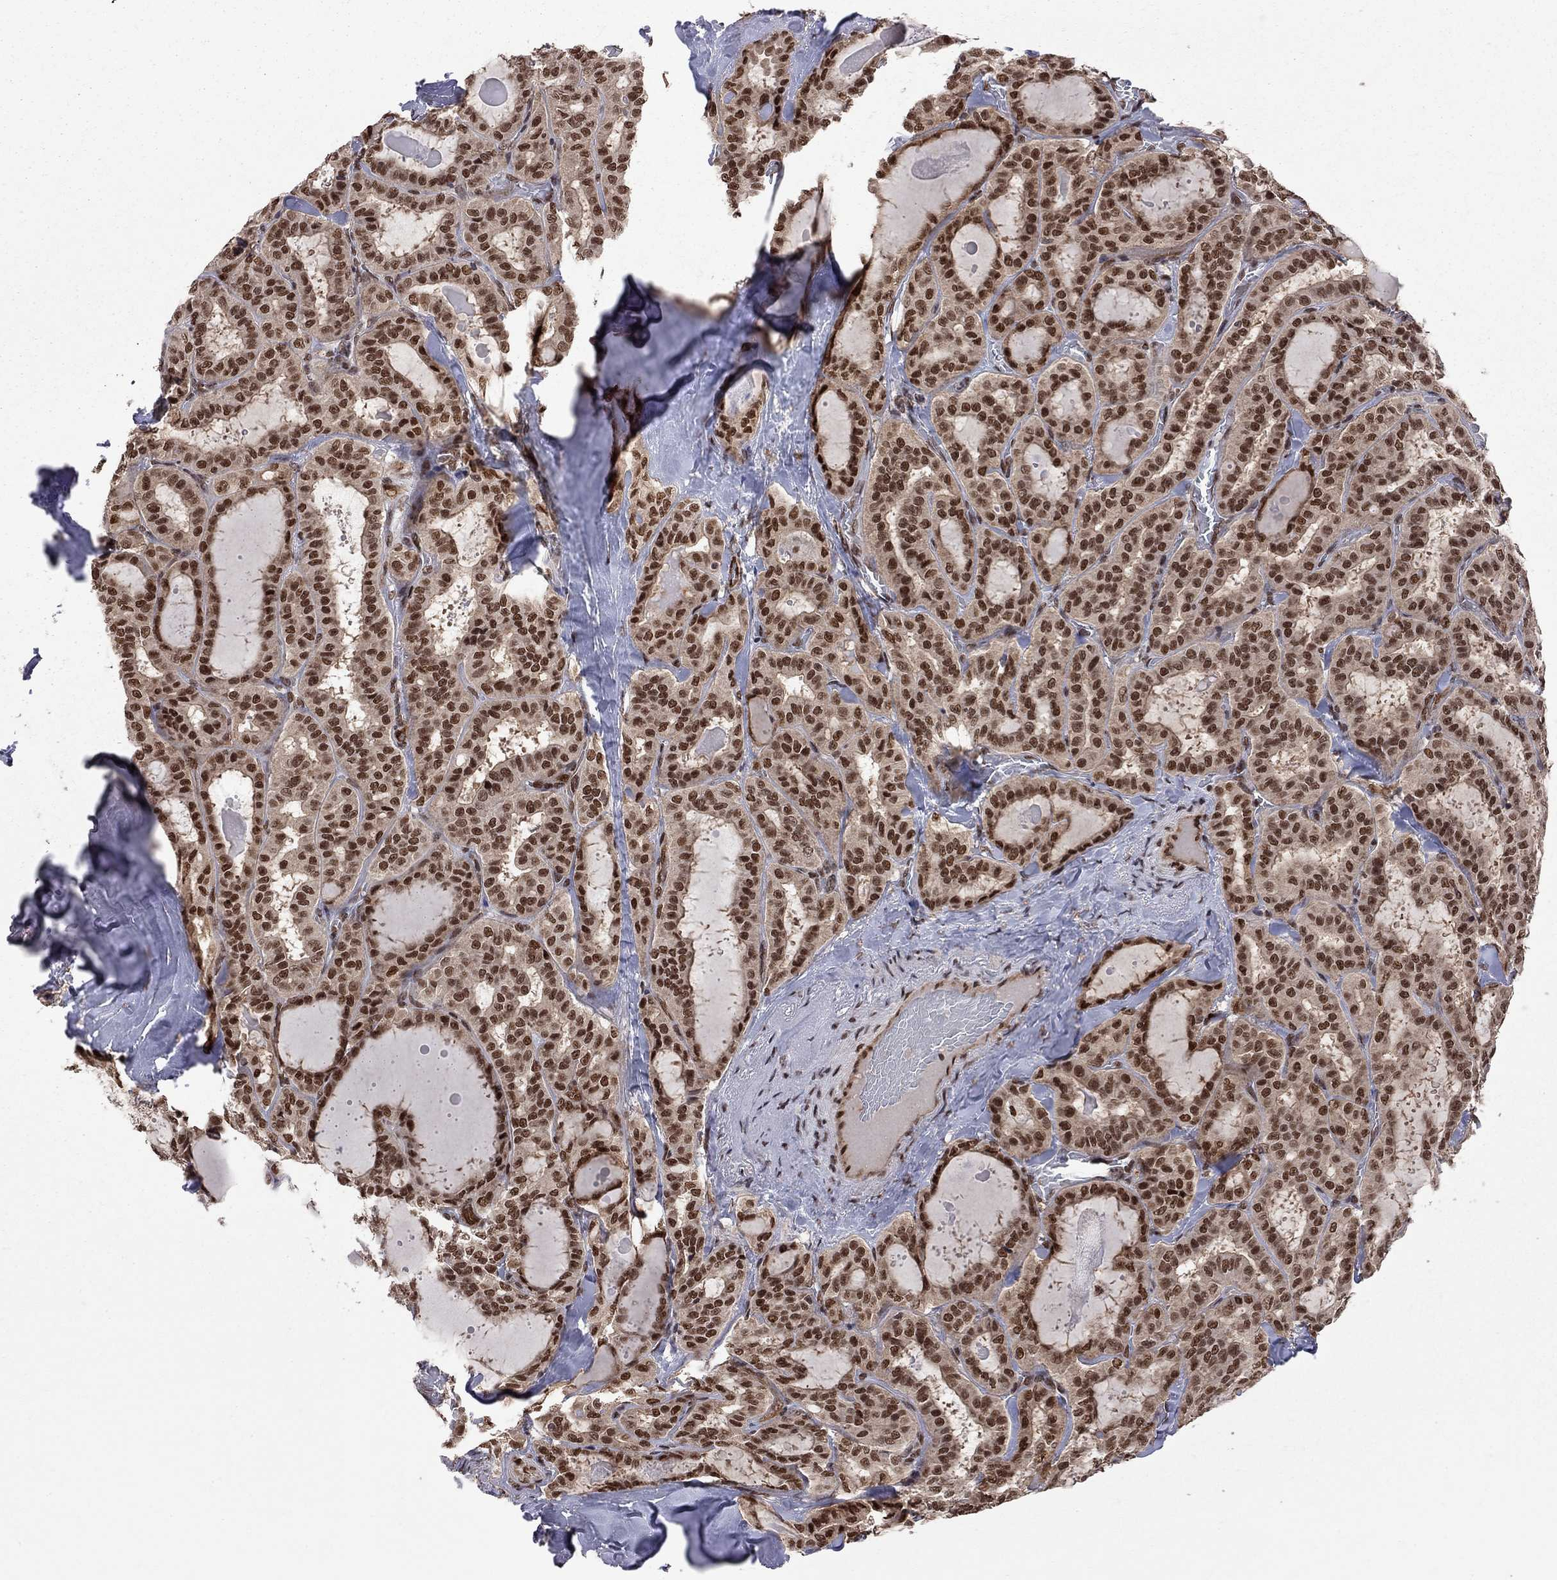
{"staining": {"intensity": "strong", "quantity": "25%-75%", "location": "nuclear"}, "tissue": "thyroid cancer", "cell_type": "Tumor cells", "image_type": "cancer", "snomed": [{"axis": "morphology", "description": "Papillary adenocarcinoma, NOS"}, {"axis": "topography", "description": "Thyroid gland"}], "caption": "IHC staining of thyroid cancer, which demonstrates high levels of strong nuclear expression in about 25%-75% of tumor cells indicating strong nuclear protein staining. The staining was performed using DAB (brown) for protein detection and nuclei were counterstained in hematoxylin (blue).", "gene": "SAP30L", "patient": {"sex": "female", "age": 39}}